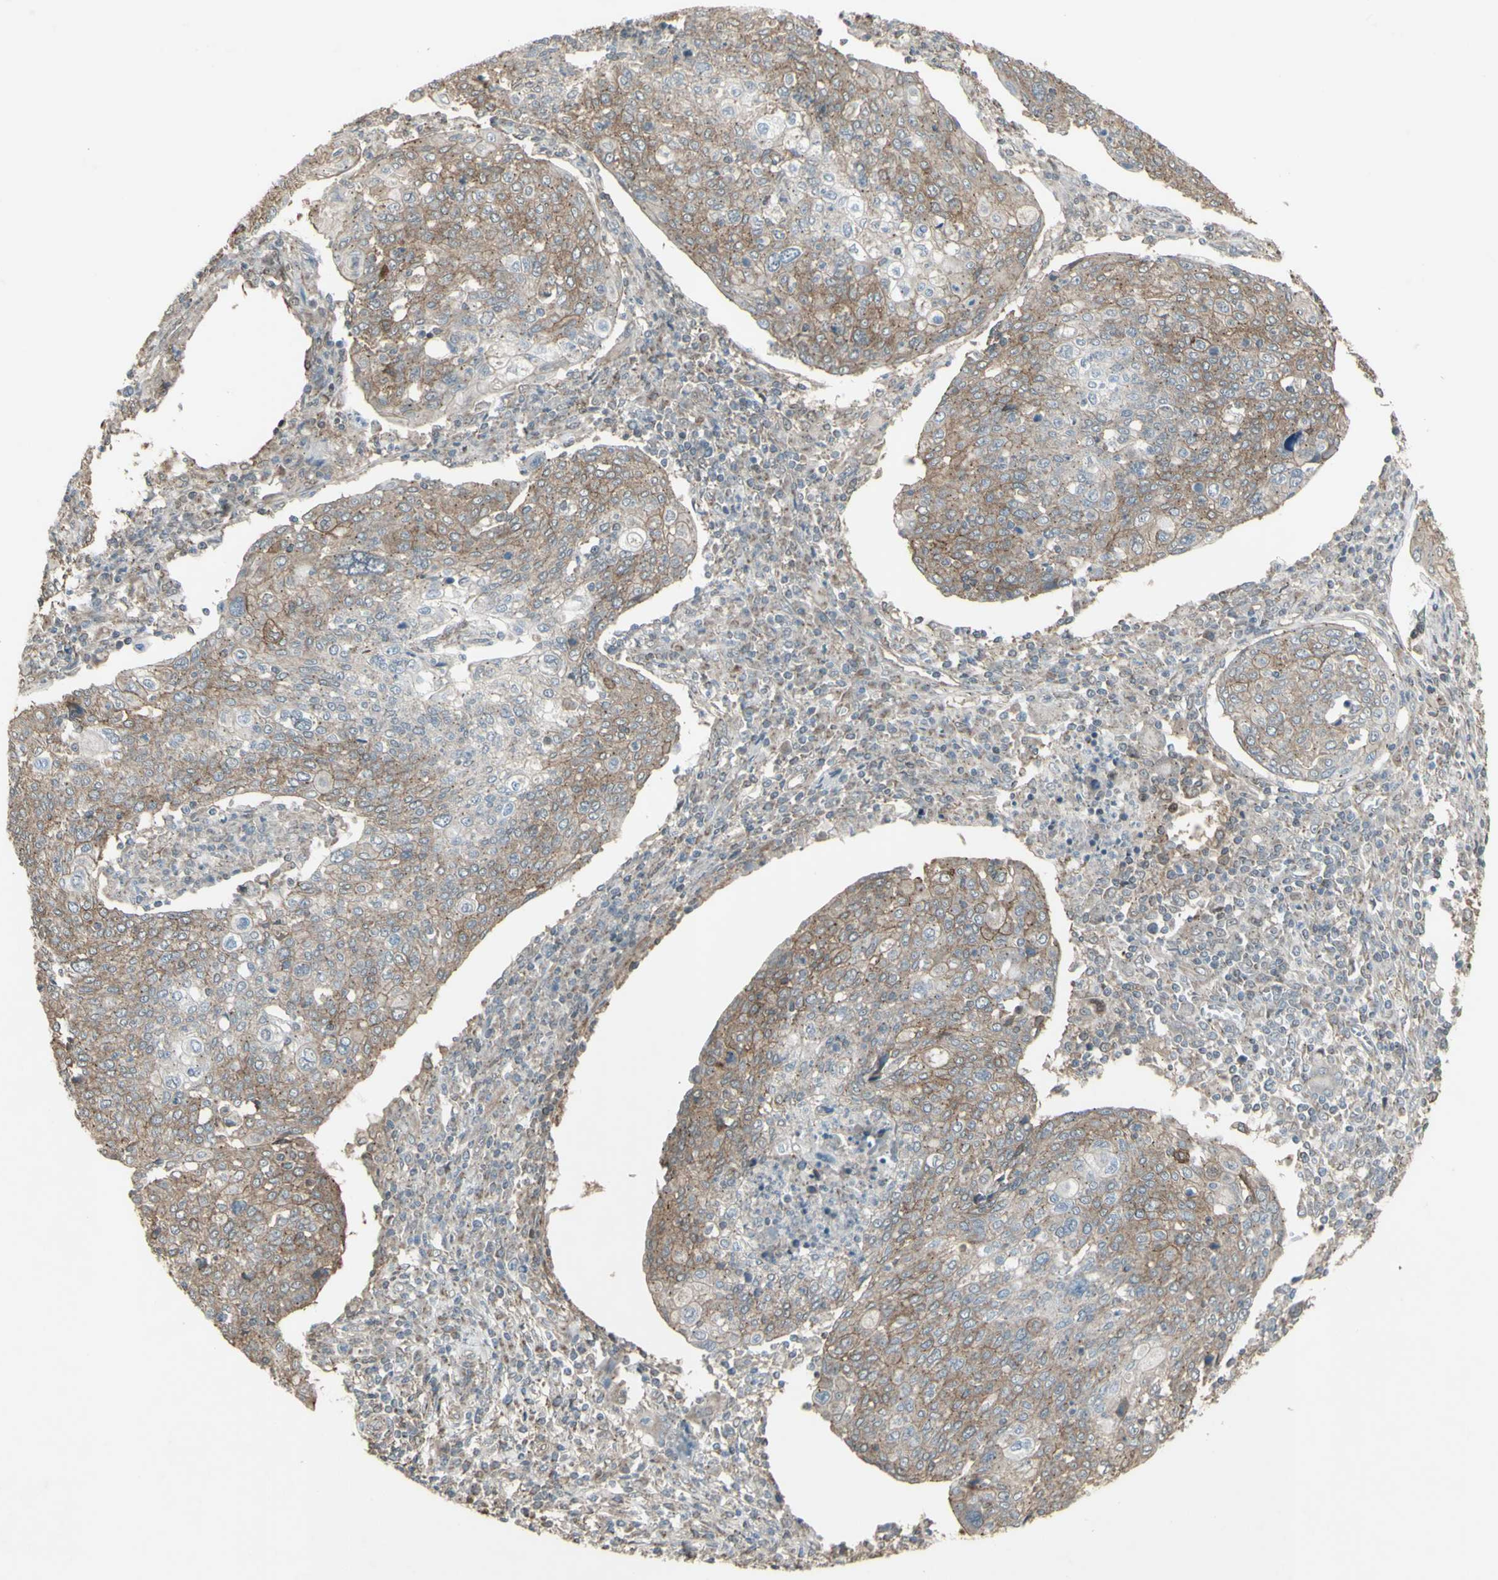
{"staining": {"intensity": "weak", "quantity": ">75%", "location": "cytoplasmic/membranous"}, "tissue": "cervical cancer", "cell_type": "Tumor cells", "image_type": "cancer", "snomed": [{"axis": "morphology", "description": "Squamous cell carcinoma, NOS"}, {"axis": "topography", "description": "Cervix"}], "caption": "Protein analysis of cervical cancer tissue exhibits weak cytoplasmic/membranous expression in approximately >75% of tumor cells.", "gene": "FXYD3", "patient": {"sex": "female", "age": 40}}